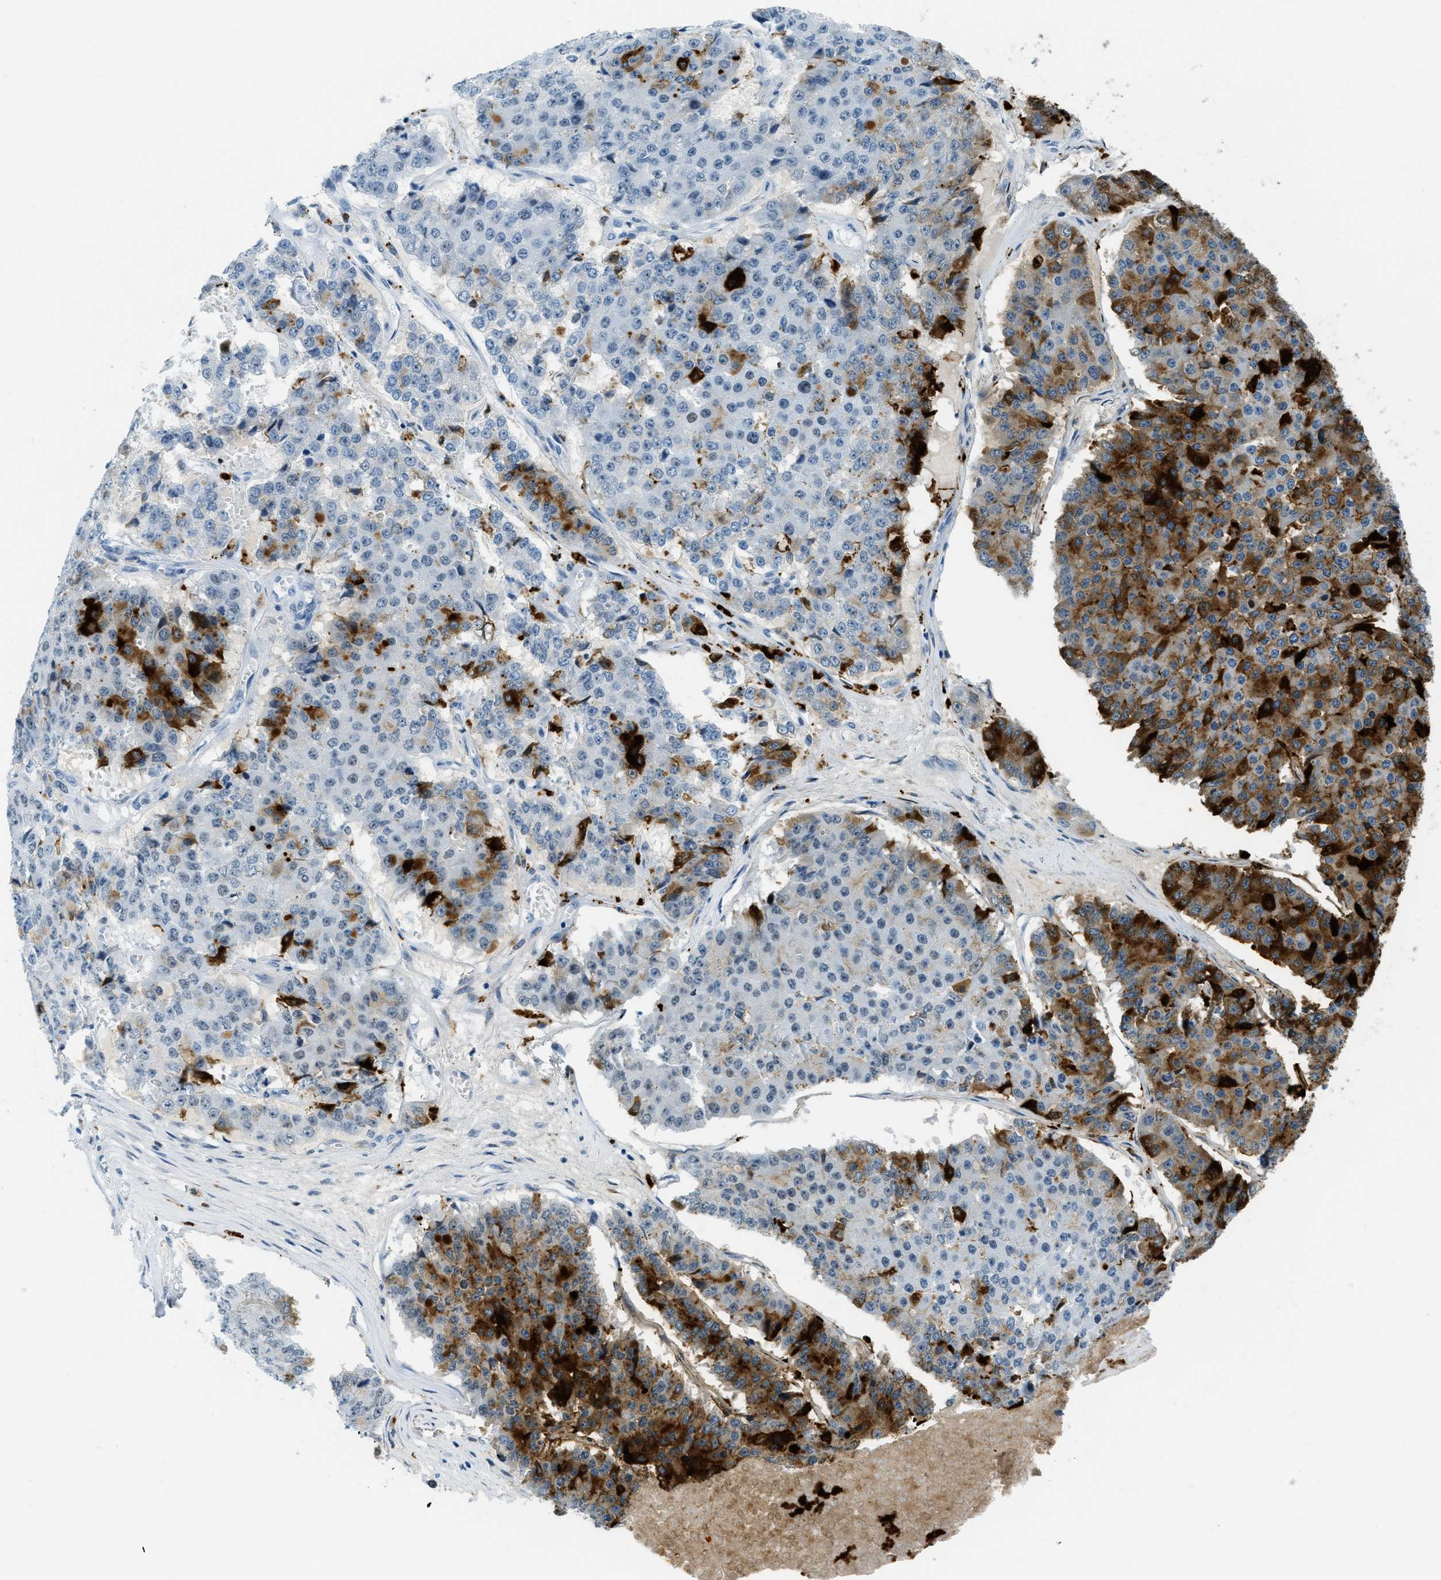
{"staining": {"intensity": "moderate", "quantity": "25%-75%", "location": "cytoplasmic/membranous"}, "tissue": "pancreatic cancer", "cell_type": "Tumor cells", "image_type": "cancer", "snomed": [{"axis": "morphology", "description": "Adenocarcinoma, NOS"}, {"axis": "topography", "description": "Pancreas"}], "caption": "High-power microscopy captured an immunohistochemistry photomicrograph of pancreatic cancer (adenocarcinoma), revealing moderate cytoplasmic/membranous positivity in approximately 25%-75% of tumor cells.", "gene": "PLA2G2A", "patient": {"sex": "male", "age": 50}}